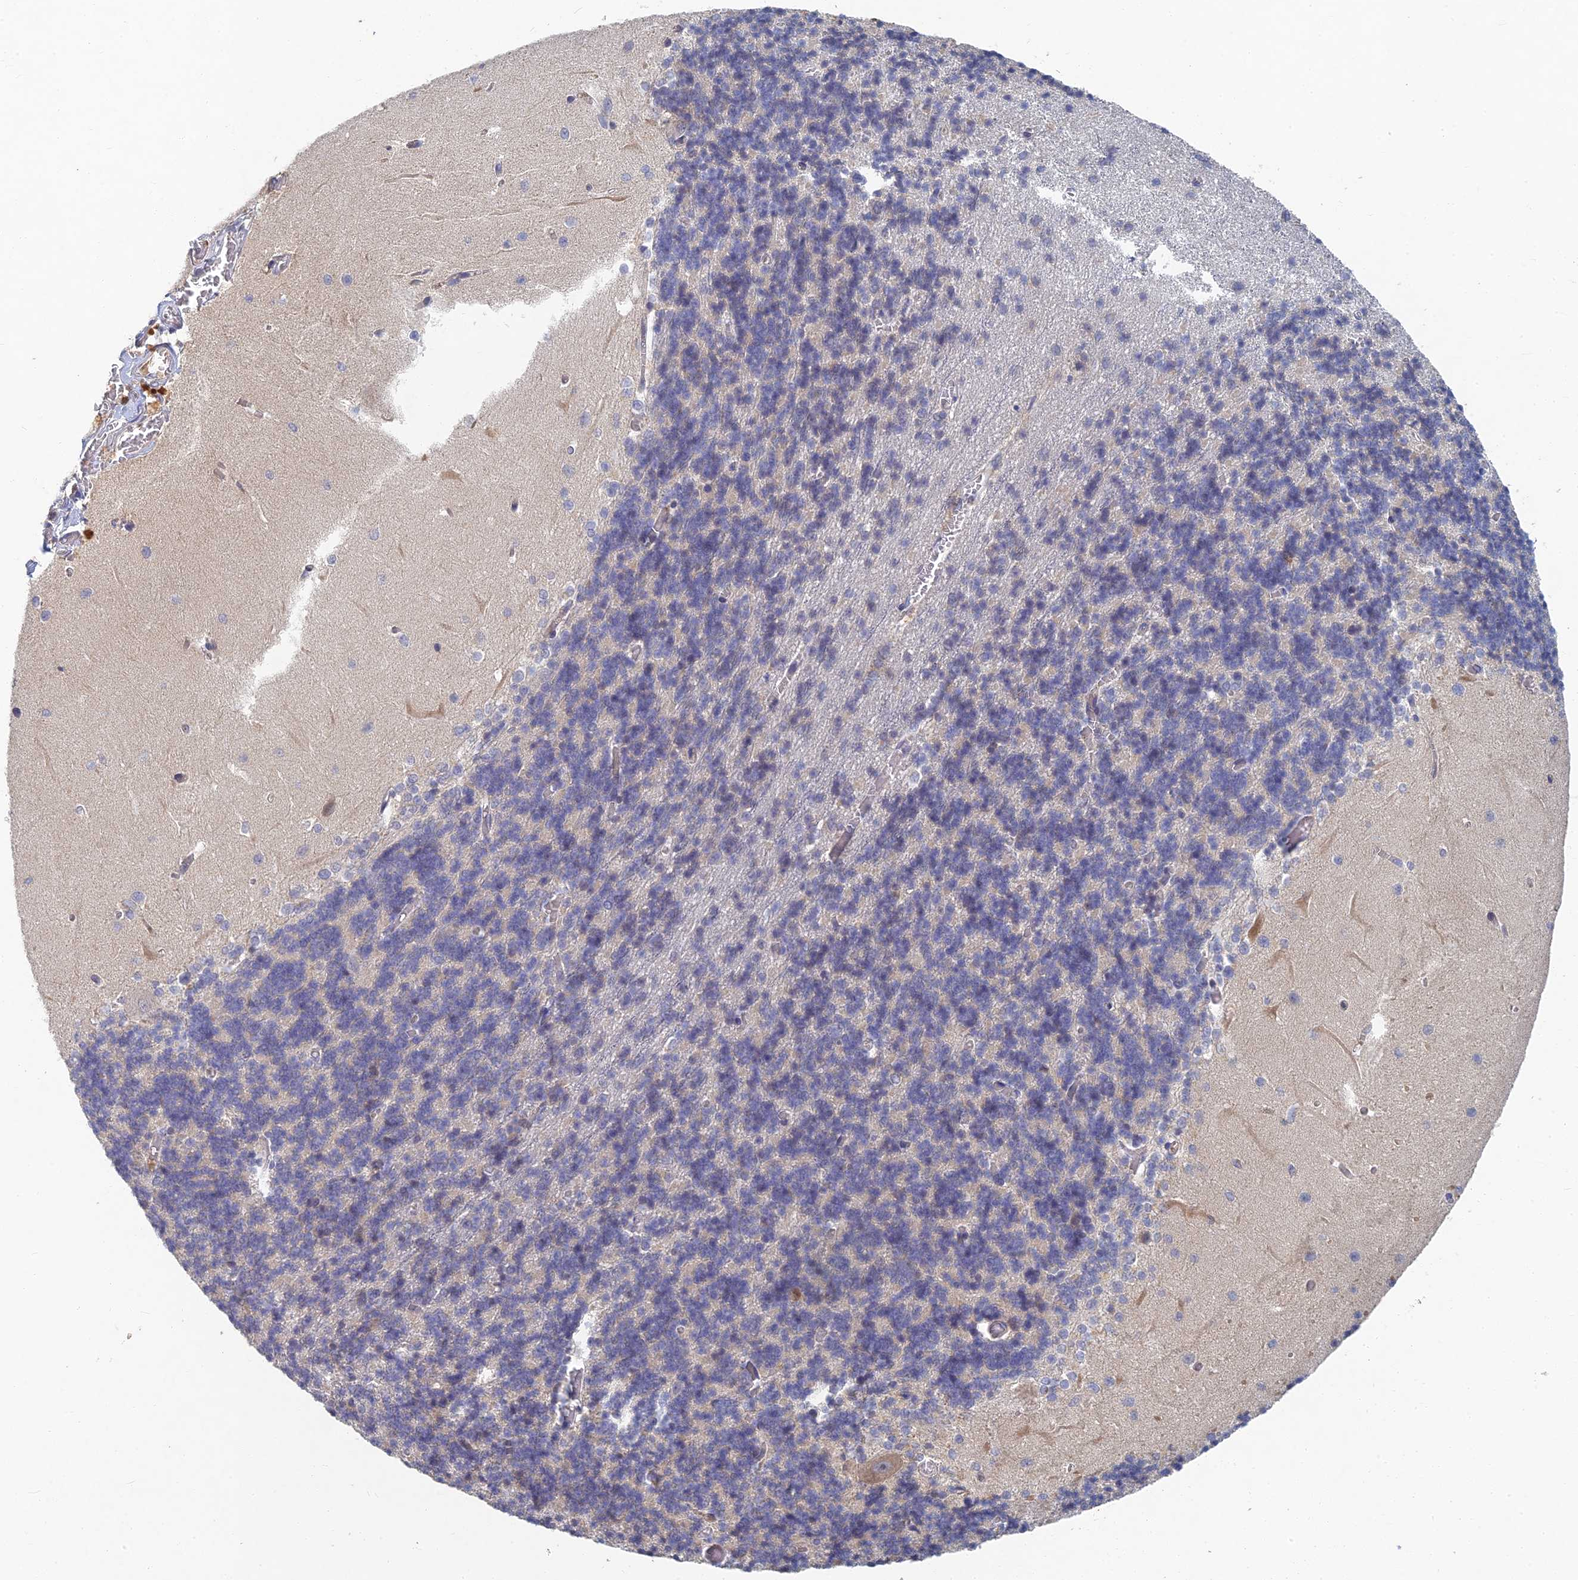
{"staining": {"intensity": "negative", "quantity": "none", "location": "none"}, "tissue": "cerebellum", "cell_type": "Cells in granular layer", "image_type": "normal", "snomed": [{"axis": "morphology", "description": "Normal tissue, NOS"}, {"axis": "topography", "description": "Cerebellum"}], "caption": "Histopathology image shows no significant protein staining in cells in granular layer of normal cerebellum.", "gene": "GNA15", "patient": {"sex": "male", "age": 37}}